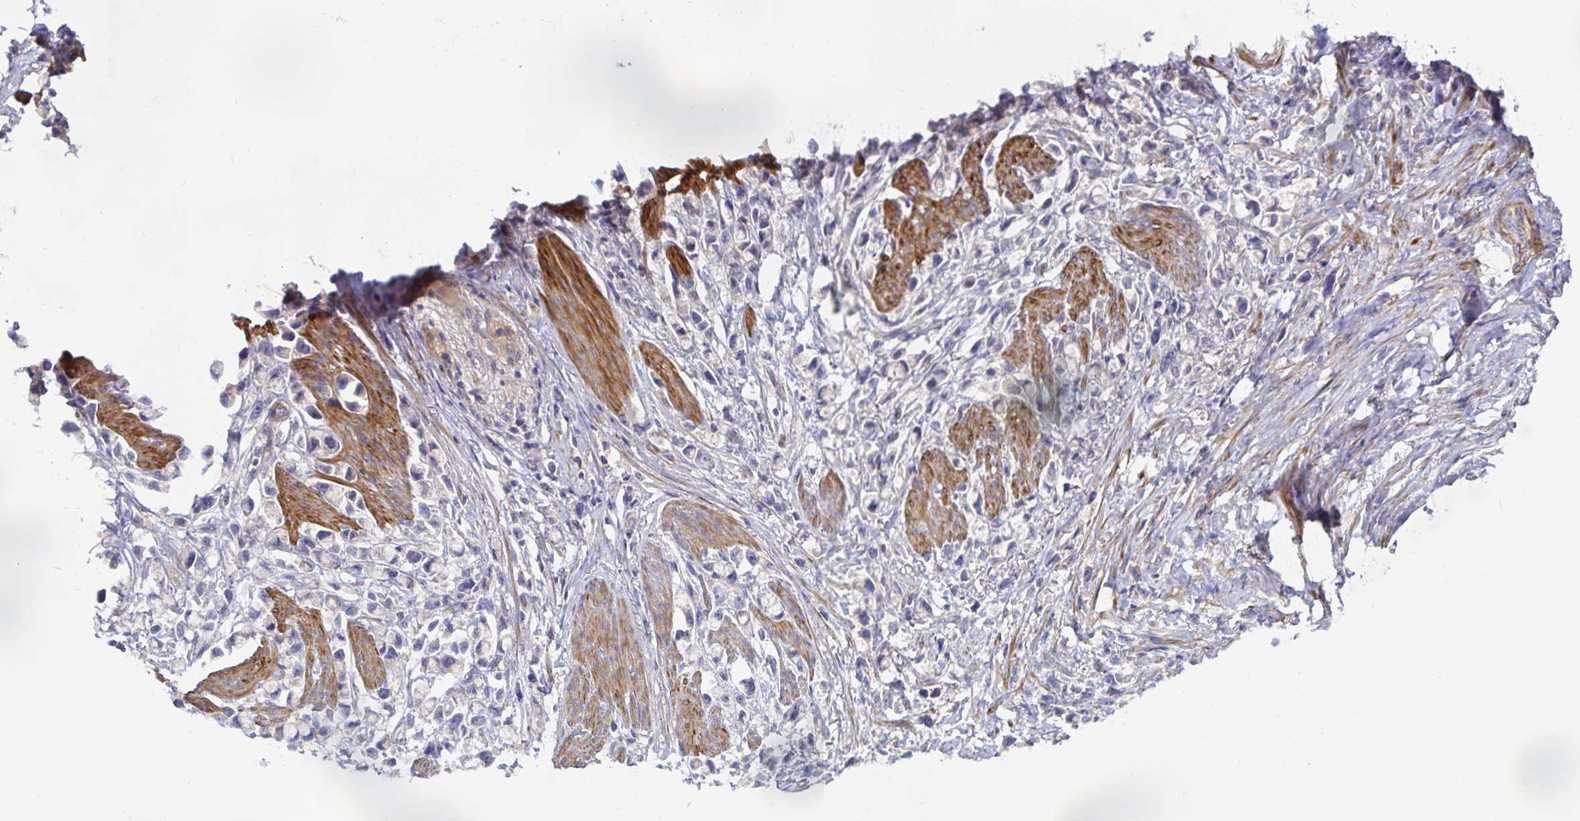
{"staining": {"intensity": "negative", "quantity": "none", "location": "none"}, "tissue": "stomach cancer", "cell_type": "Tumor cells", "image_type": "cancer", "snomed": [{"axis": "morphology", "description": "Adenocarcinoma, NOS"}, {"axis": "topography", "description": "Stomach"}], "caption": "An immunohistochemistry (IHC) photomicrograph of stomach cancer (adenocarcinoma) is shown. There is no staining in tumor cells of stomach cancer (adenocarcinoma). (DAB immunohistochemistry with hematoxylin counter stain).", "gene": "METTL22", "patient": {"sex": "female", "age": 81}}